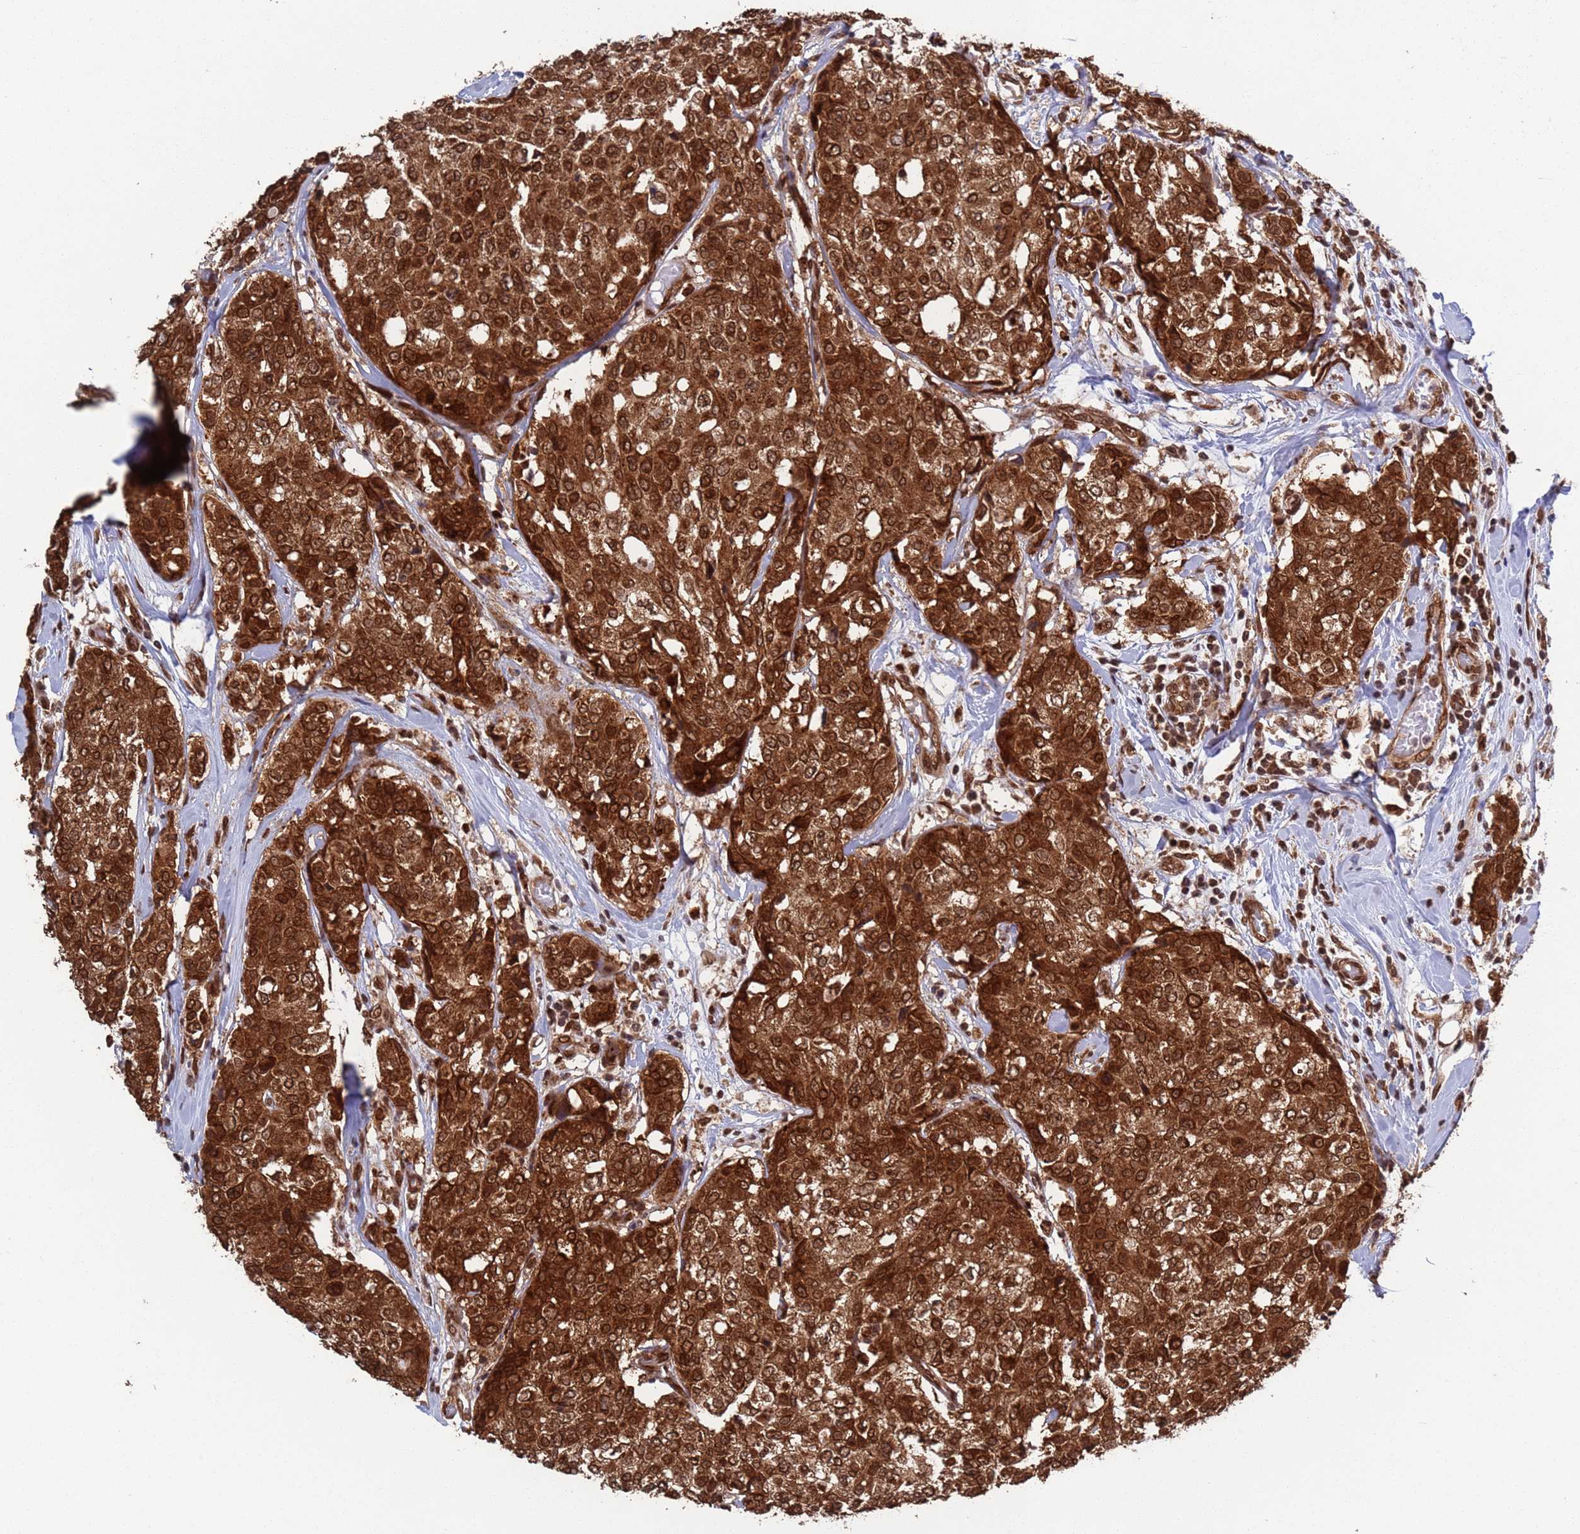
{"staining": {"intensity": "strong", "quantity": ">75%", "location": "cytoplasmic/membranous,nuclear"}, "tissue": "breast cancer", "cell_type": "Tumor cells", "image_type": "cancer", "snomed": [{"axis": "morphology", "description": "Lobular carcinoma"}, {"axis": "topography", "description": "Breast"}], "caption": "A high amount of strong cytoplasmic/membranous and nuclear positivity is appreciated in approximately >75% of tumor cells in breast cancer (lobular carcinoma) tissue.", "gene": "FUBP3", "patient": {"sex": "female", "age": 51}}